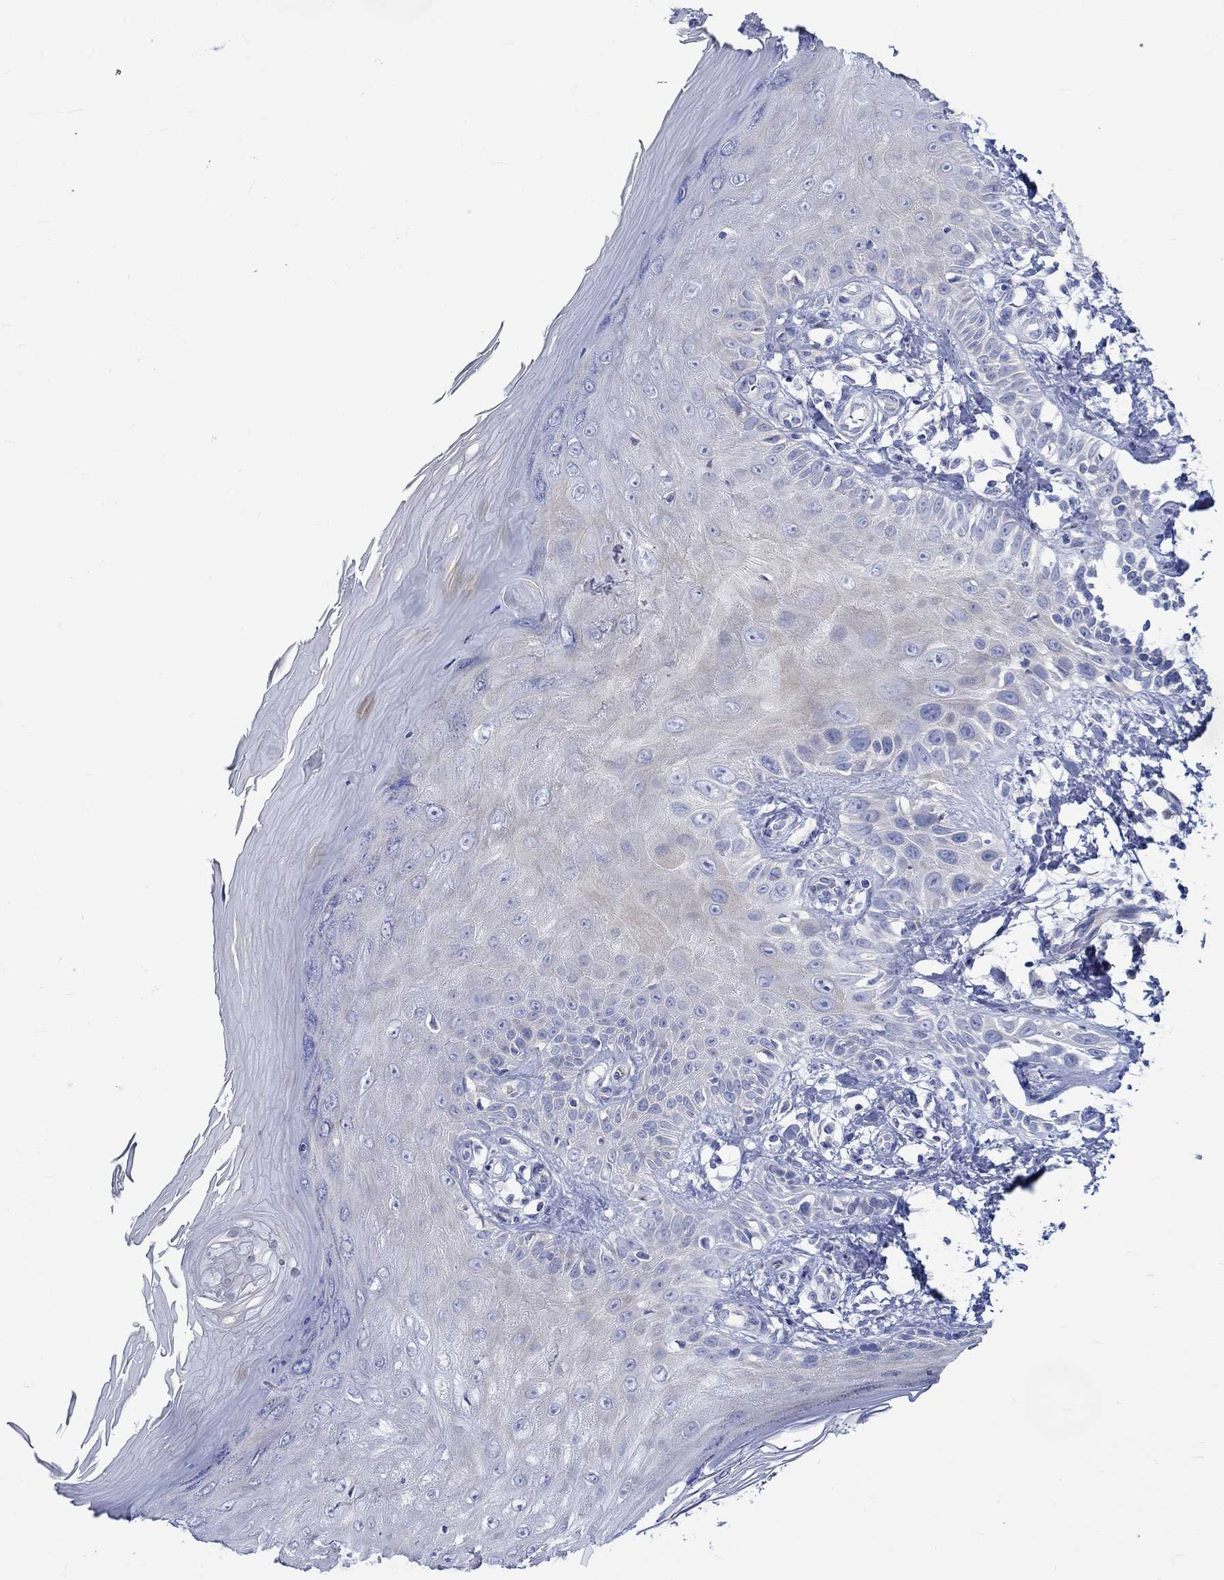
{"staining": {"intensity": "negative", "quantity": "none", "location": "none"}, "tissue": "skin", "cell_type": "Fibroblasts", "image_type": "normal", "snomed": [{"axis": "morphology", "description": "Normal tissue, NOS"}, {"axis": "morphology", "description": "Inflammation, NOS"}, {"axis": "morphology", "description": "Fibrosis, NOS"}, {"axis": "topography", "description": "Skin"}], "caption": "A micrograph of skin stained for a protein displays no brown staining in fibroblasts. Brightfield microscopy of immunohistochemistry (IHC) stained with DAB (3,3'-diaminobenzidine) (brown) and hematoxylin (blue), captured at high magnification.", "gene": "NRIP3", "patient": {"sex": "male", "age": 71}}